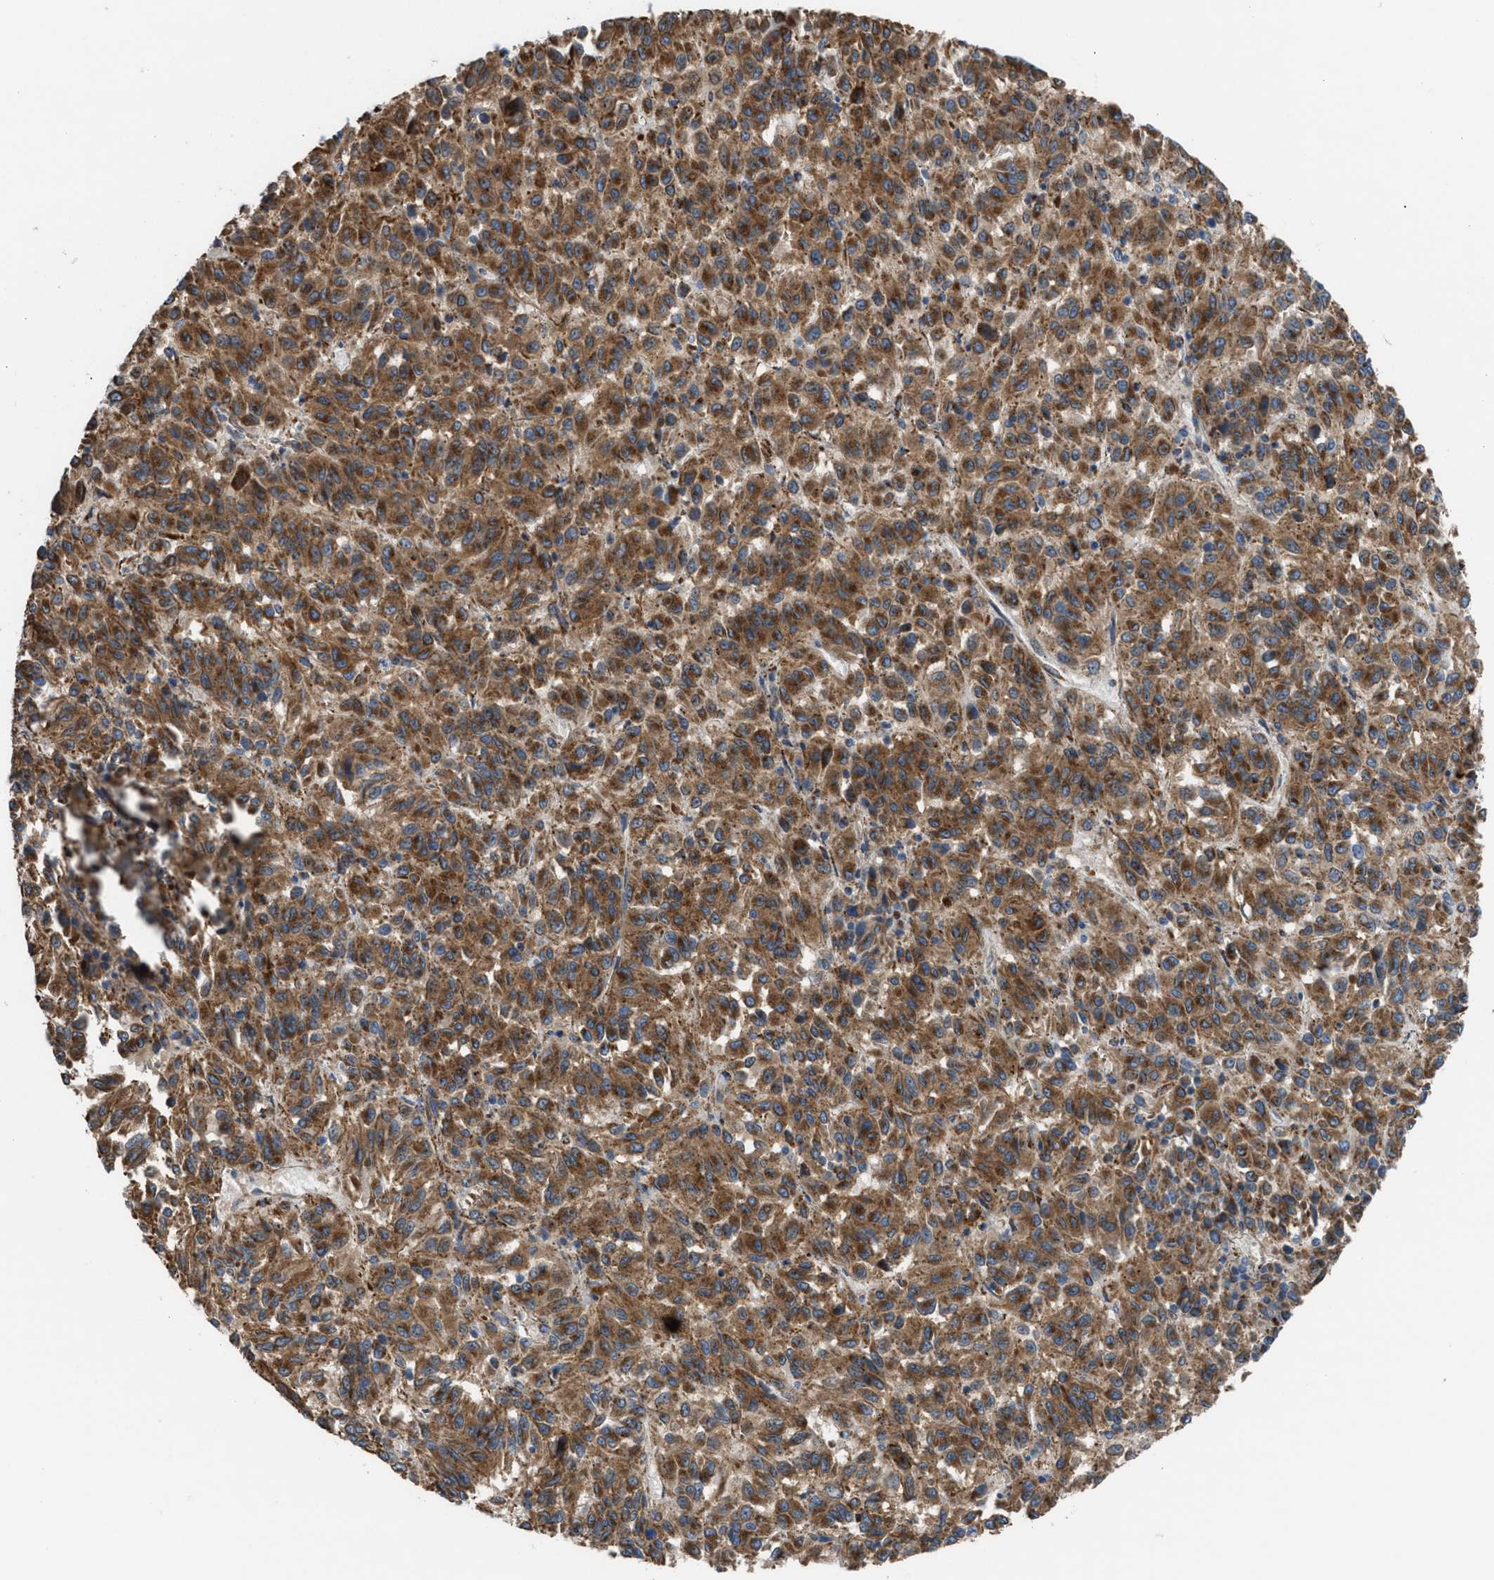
{"staining": {"intensity": "moderate", "quantity": ">75%", "location": "cytoplasmic/membranous"}, "tissue": "melanoma", "cell_type": "Tumor cells", "image_type": "cancer", "snomed": [{"axis": "morphology", "description": "Malignant melanoma, Metastatic site"}, {"axis": "topography", "description": "Lung"}], "caption": "Immunohistochemistry (DAB (3,3'-diaminobenzidine)) staining of human malignant melanoma (metastatic site) demonstrates moderate cytoplasmic/membranous protein positivity in about >75% of tumor cells.", "gene": "SLC10A3", "patient": {"sex": "male", "age": 64}}